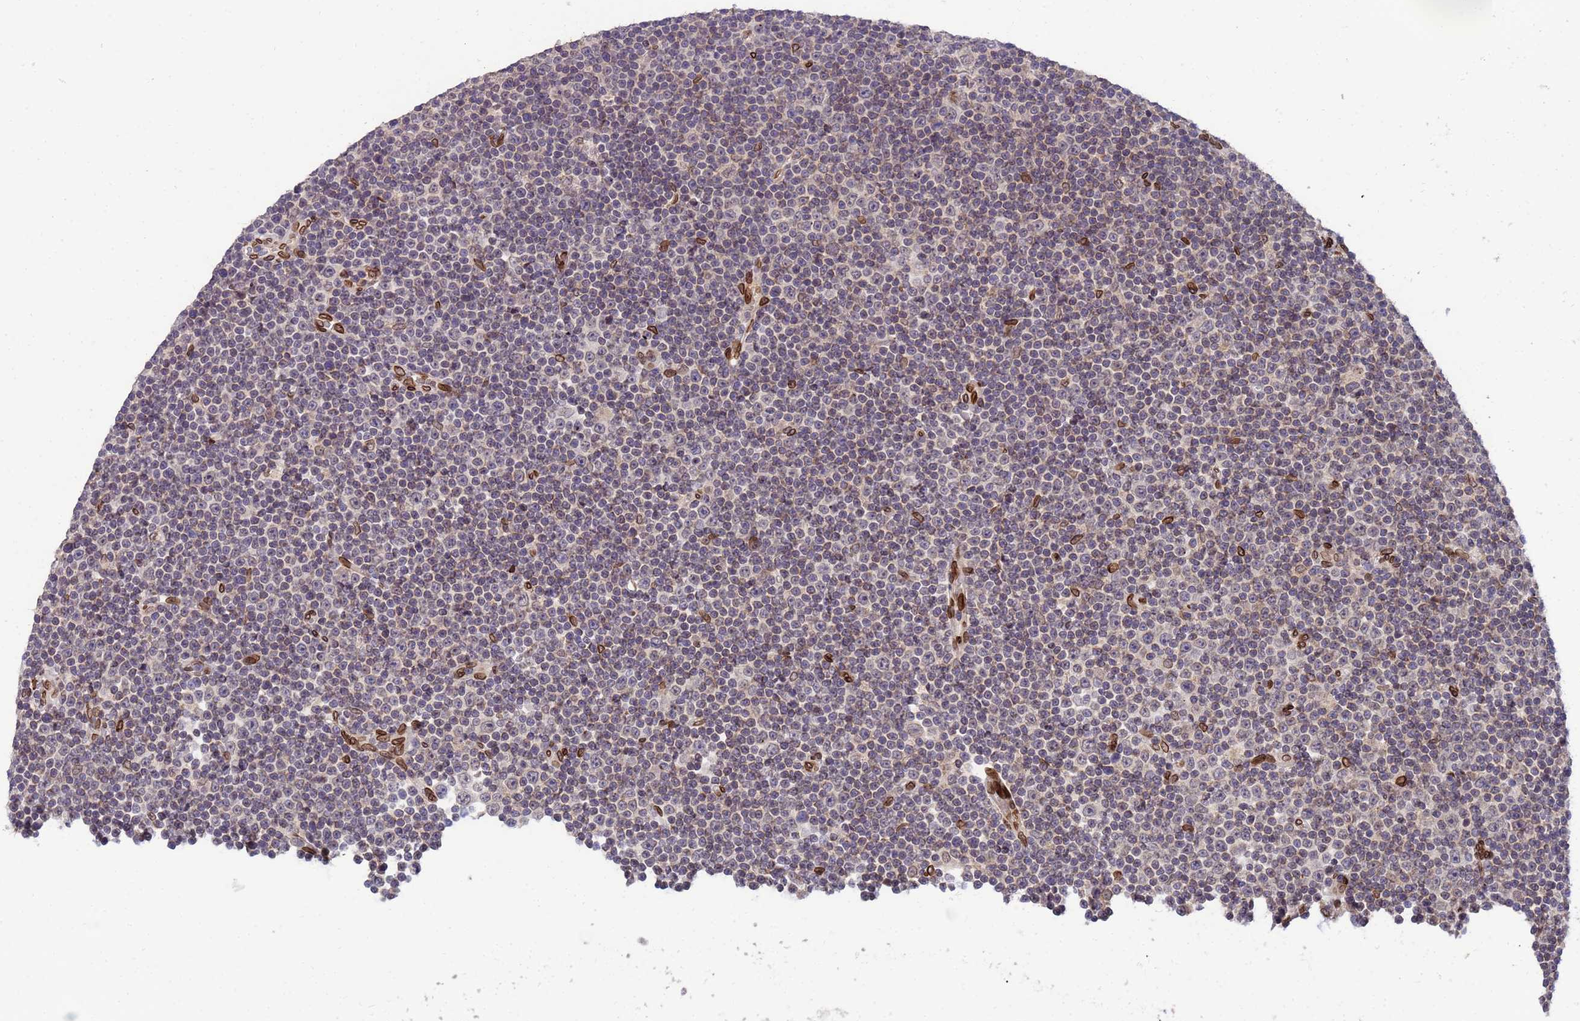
{"staining": {"intensity": "negative", "quantity": "none", "location": "none"}, "tissue": "lymphoma", "cell_type": "Tumor cells", "image_type": "cancer", "snomed": [{"axis": "morphology", "description": "Malignant lymphoma, non-Hodgkin's type, Low grade"}, {"axis": "topography", "description": "Lymph node"}], "caption": "Lymphoma was stained to show a protein in brown. There is no significant positivity in tumor cells.", "gene": "GPR135", "patient": {"sex": "female", "age": 67}}